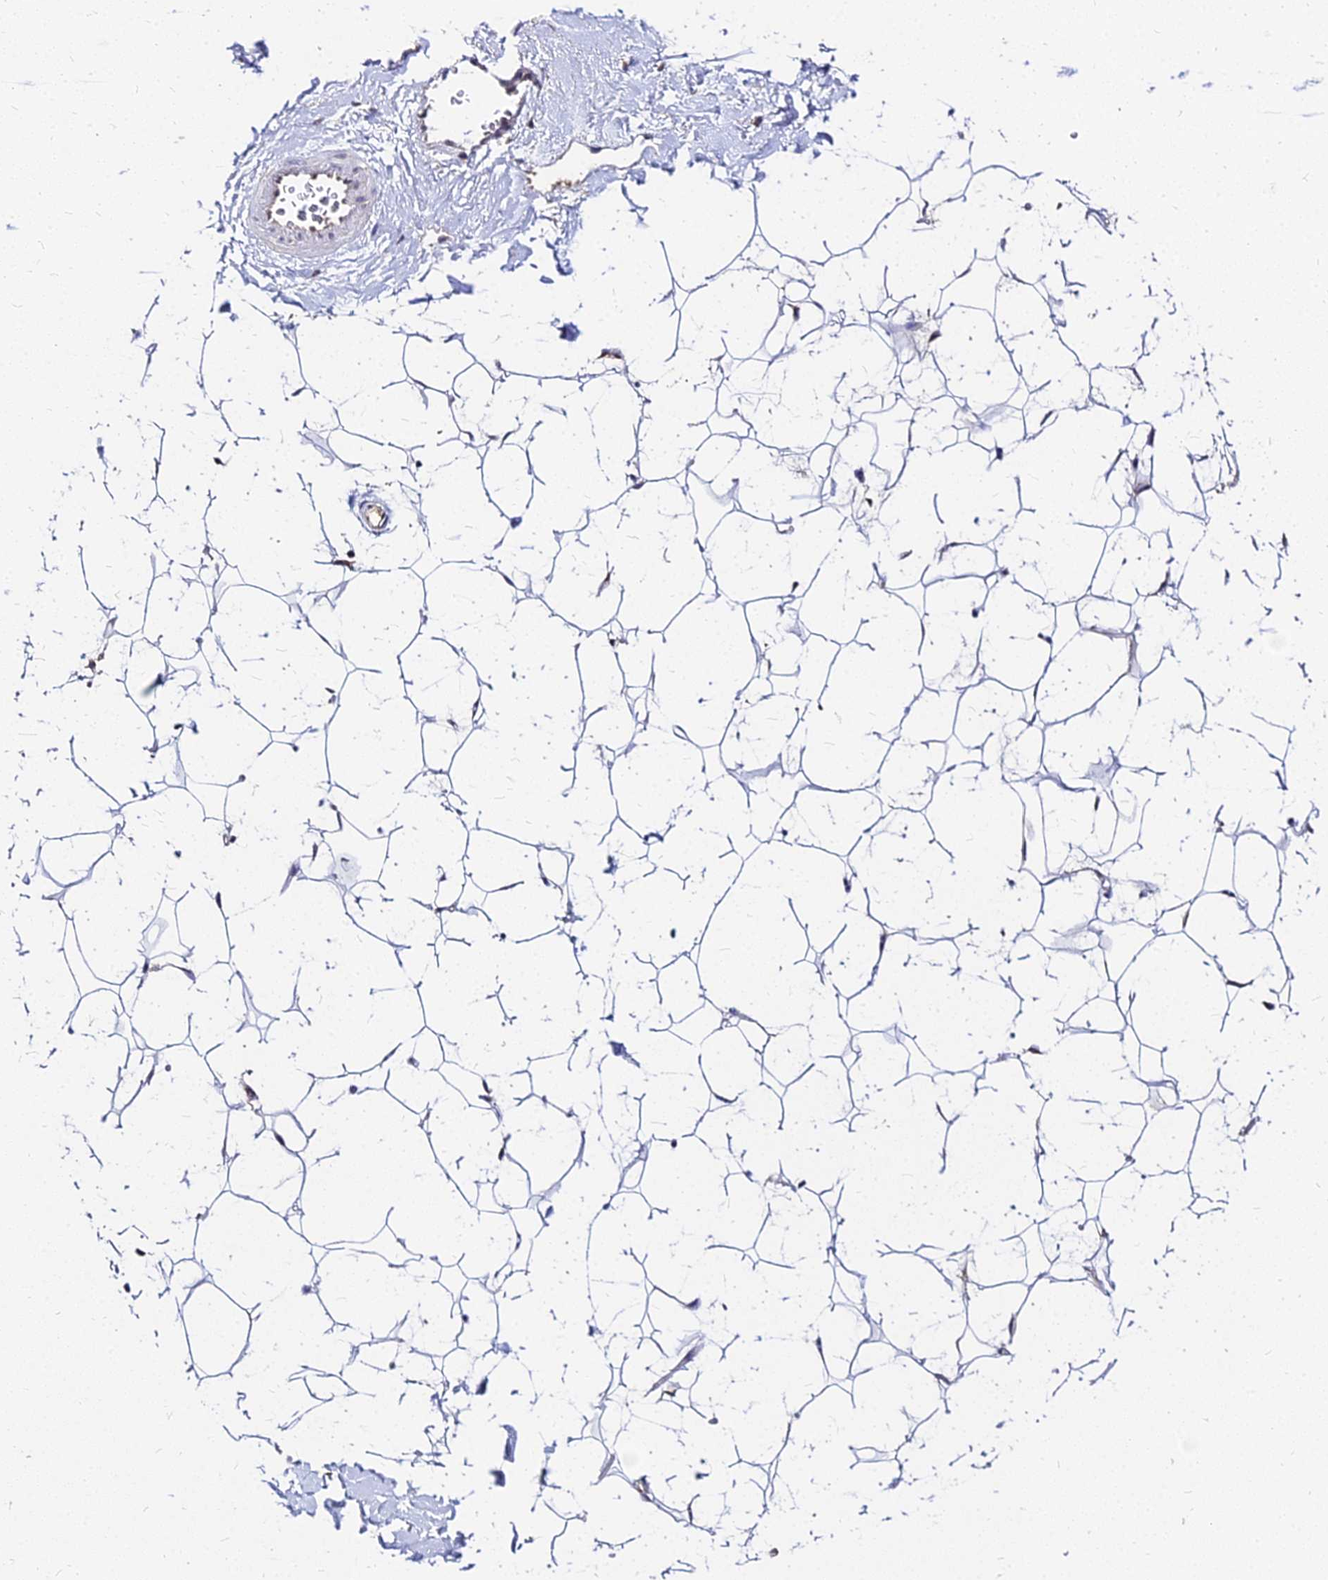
{"staining": {"intensity": "weak", "quantity": ">75%", "location": "nuclear"}, "tissue": "adipose tissue", "cell_type": "Adipocytes", "image_type": "normal", "snomed": [{"axis": "morphology", "description": "Normal tissue, NOS"}, {"axis": "topography", "description": "Breast"}], "caption": "Adipocytes exhibit weak nuclear positivity in approximately >75% of cells in unremarkable adipose tissue. (Brightfield microscopy of DAB IHC at high magnification).", "gene": "RNF121", "patient": {"sex": "female", "age": 26}}